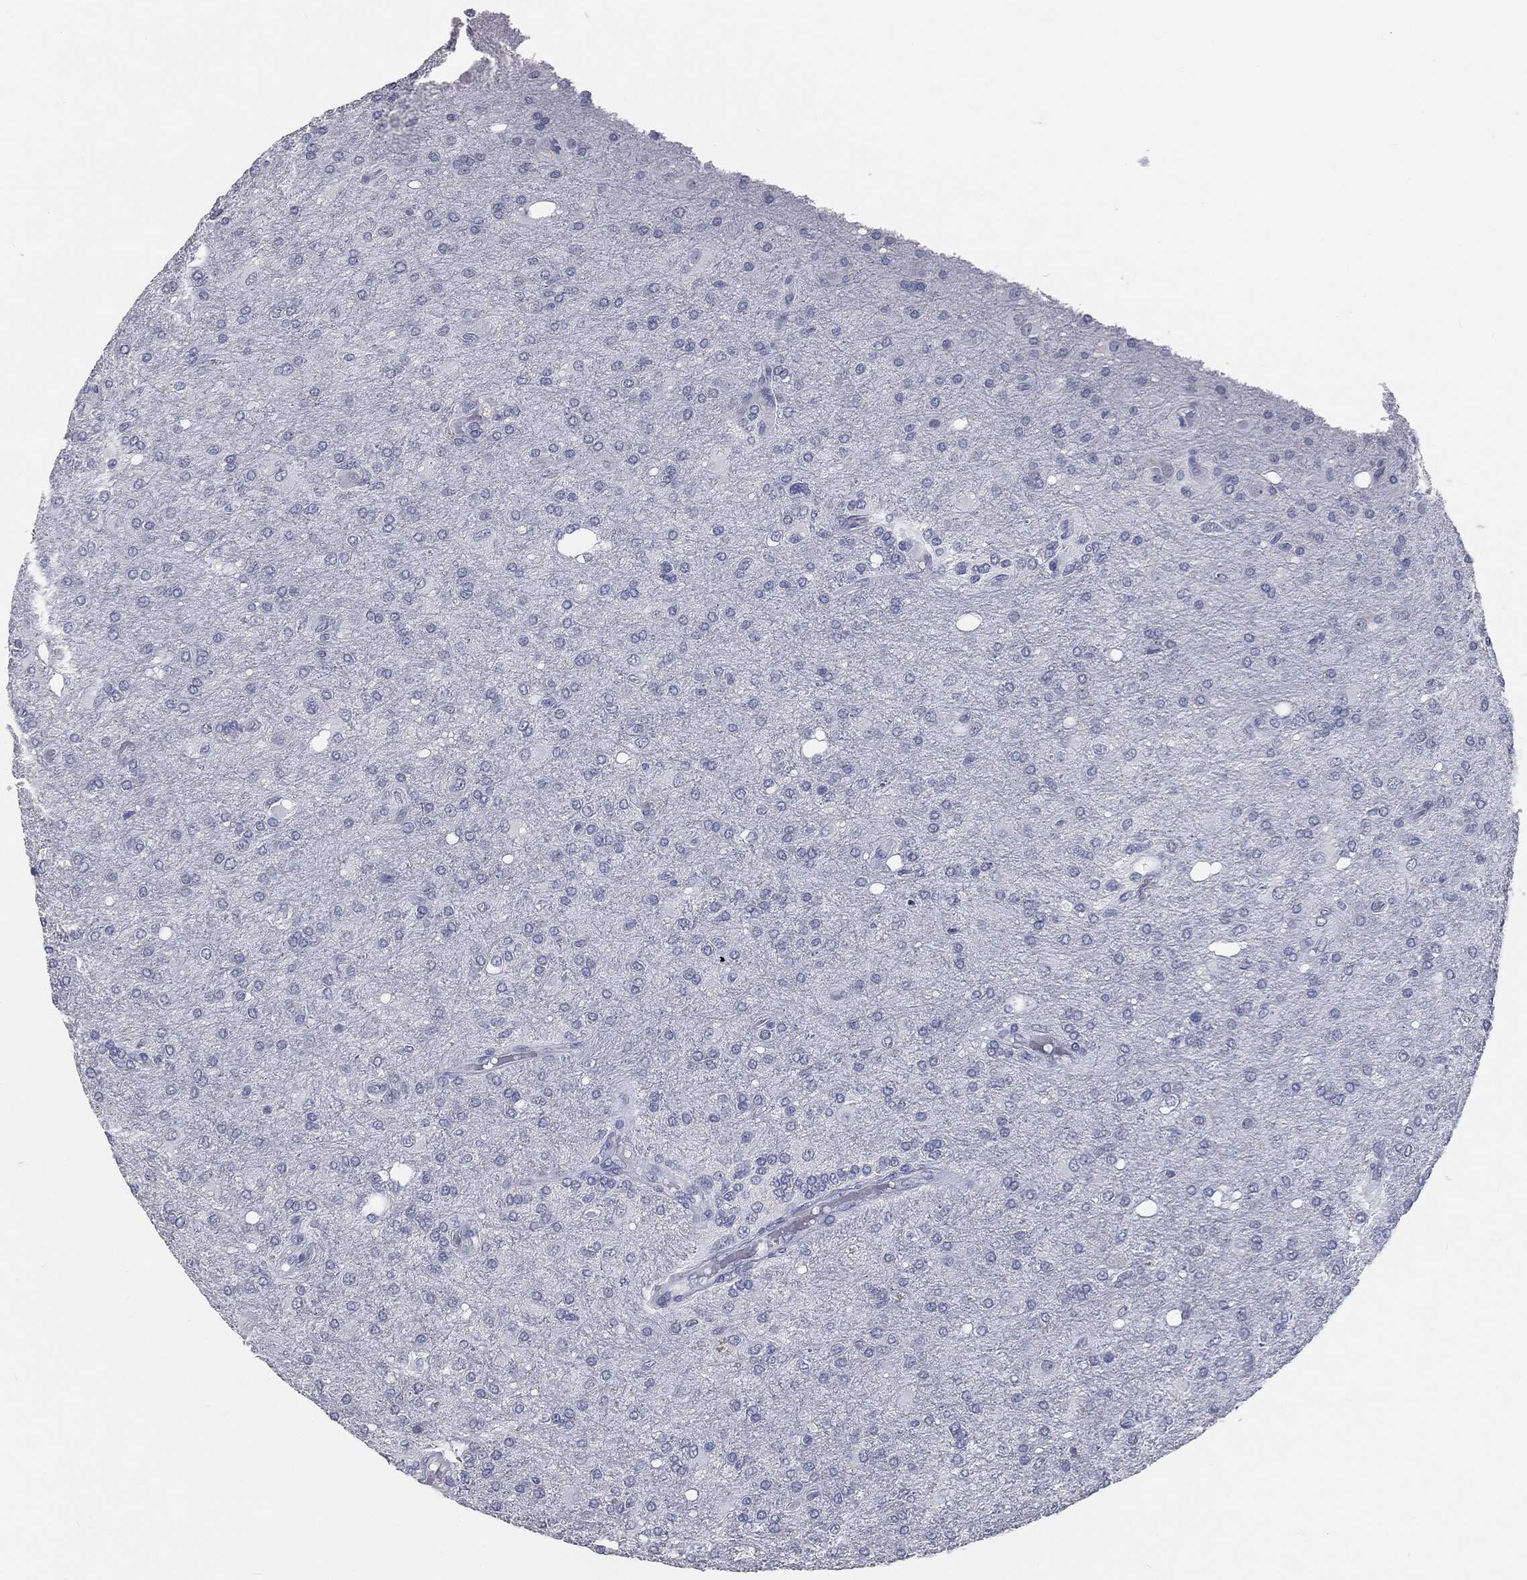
{"staining": {"intensity": "negative", "quantity": "none", "location": "none"}, "tissue": "glioma", "cell_type": "Tumor cells", "image_type": "cancer", "snomed": [{"axis": "morphology", "description": "Glioma, malignant, High grade"}, {"axis": "topography", "description": "Cerebral cortex"}], "caption": "Tumor cells are negative for protein expression in human glioma. (DAB IHC, high magnification).", "gene": "PRAME", "patient": {"sex": "male", "age": 70}}